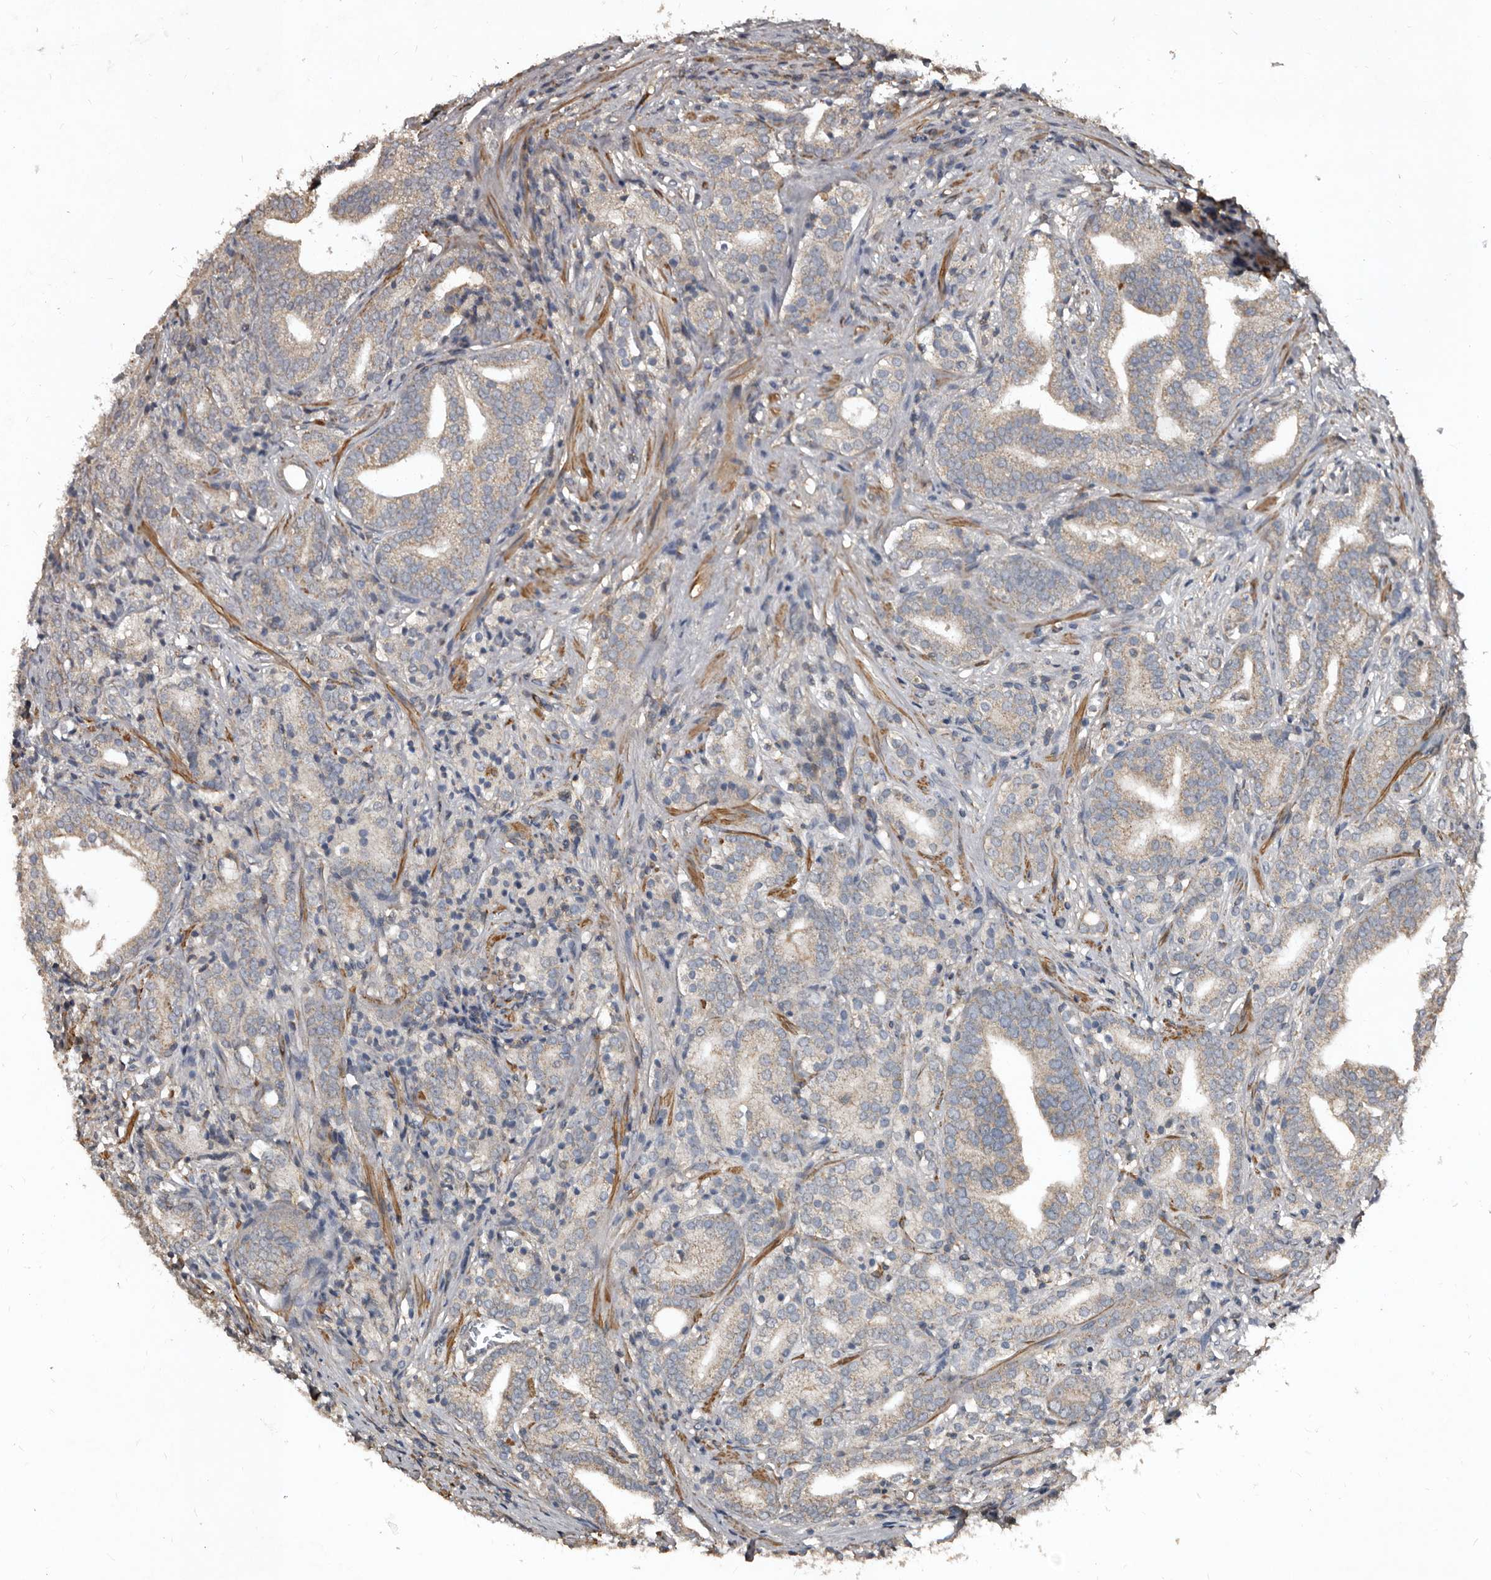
{"staining": {"intensity": "weak", "quantity": "<25%", "location": "cytoplasmic/membranous"}, "tissue": "prostate cancer", "cell_type": "Tumor cells", "image_type": "cancer", "snomed": [{"axis": "morphology", "description": "Adenocarcinoma, High grade"}, {"axis": "topography", "description": "Prostate"}], "caption": "High magnification brightfield microscopy of prostate cancer stained with DAB (3,3'-diaminobenzidine) (brown) and counterstained with hematoxylin (blue): tumor cells show no significant positivity. (DAB immunohistochemistry, high magnification).", "gene": "GREB1", "patient": {"sex": "male", "age": 57}}